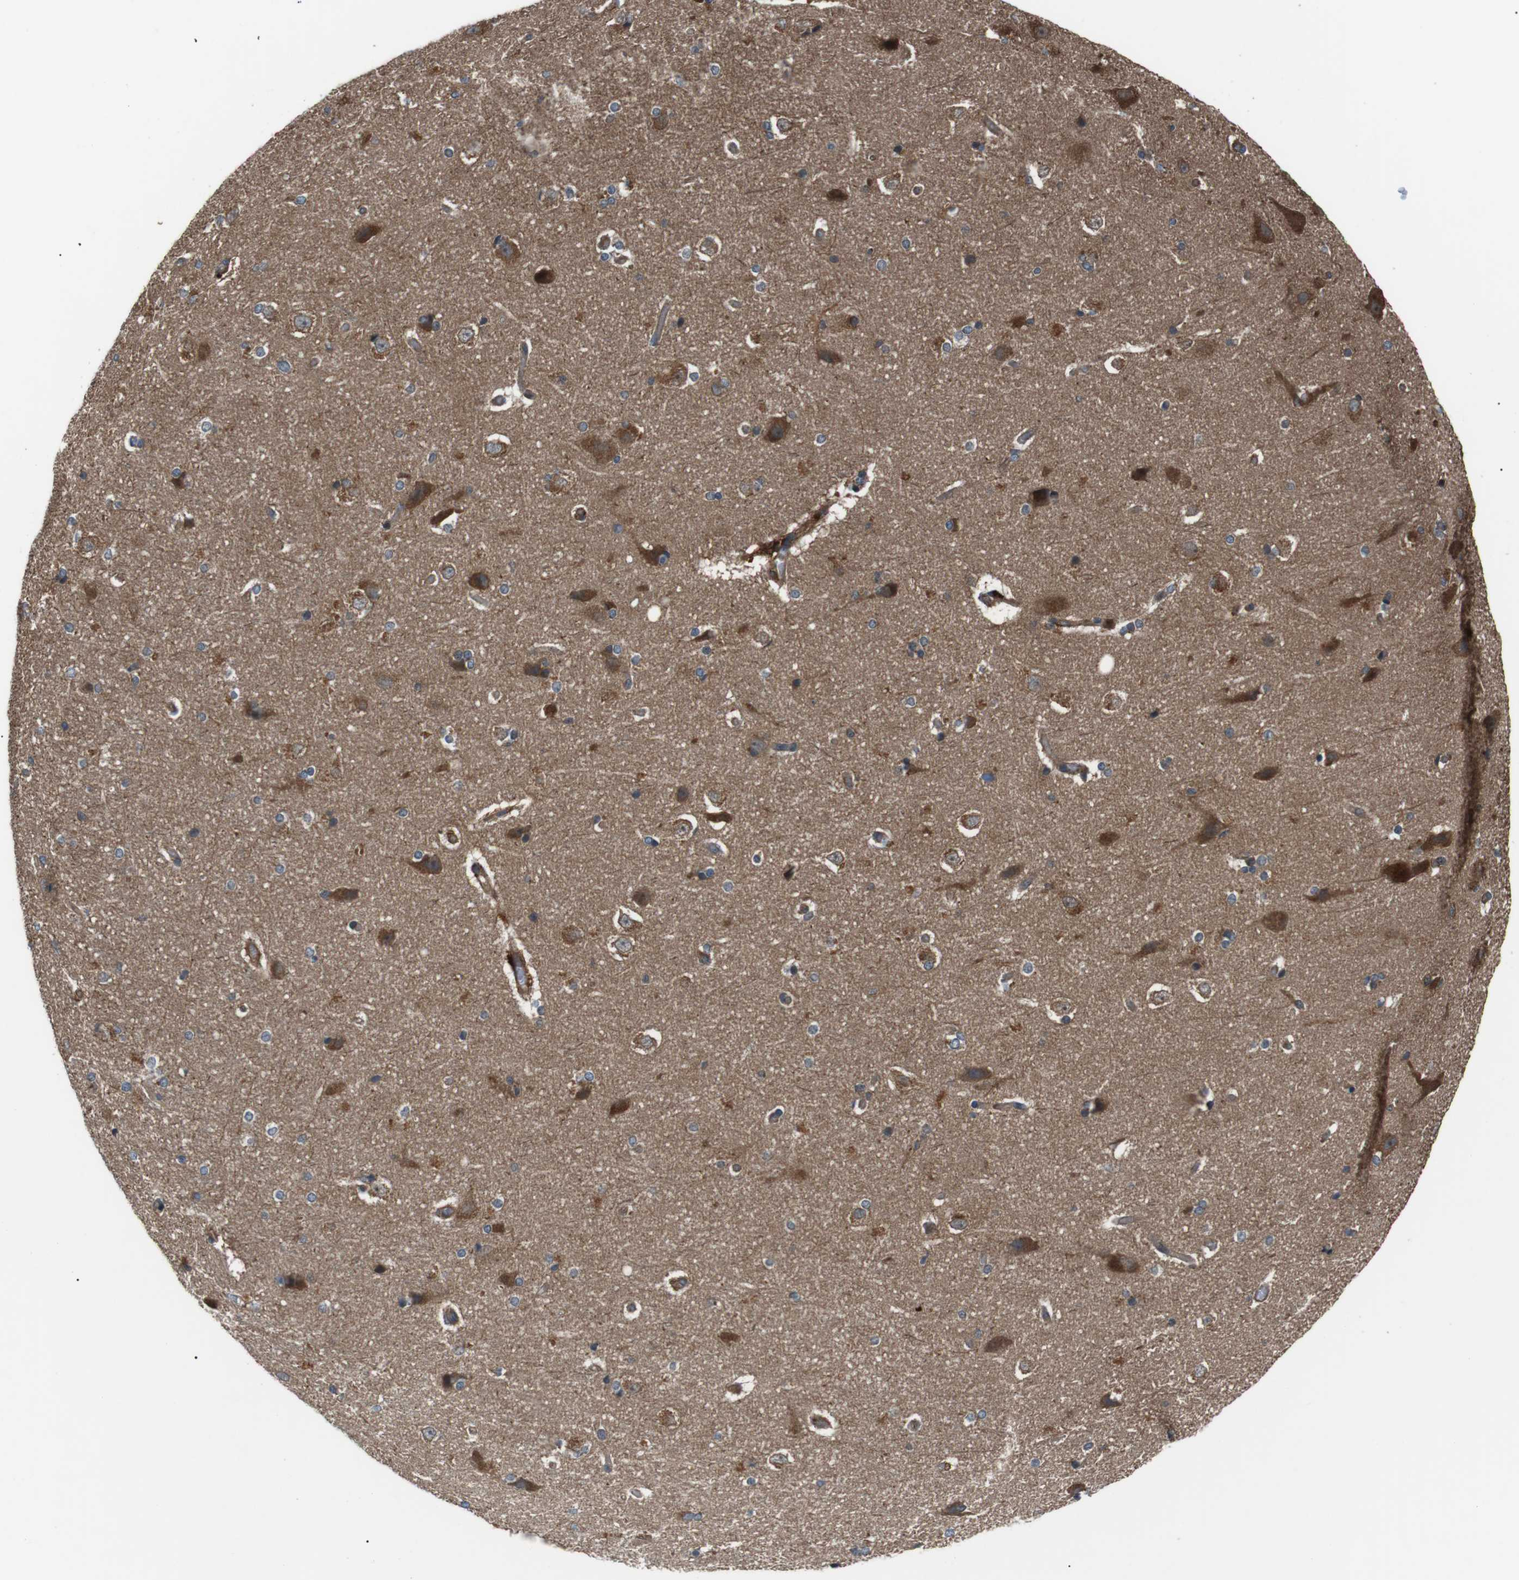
{"staining": {"intensity": "moderate", "quantity": "25%-75%", "location": "cytoplasmic/membranous"}, "tissue": "hippocampus", "cell_type": "Glial cells", "image_type": "normal", "snomed": [{"axis": "morphology", "description": "Normal tissue, NOS"}, {"axis": "topography", "description": "Hippocampus"}], "caption": "The micrograph demonstrates staining of unremarkable hippocampus, revealing moderate cytoplasmic/membranous protein positivity (brown color) within glial cells. The staining was performed using DAB (3,3'-diaminobenzidine), with brown indicating positive protein expression. Nuclei are stained blue with hematoxylin.", "gene": "GPR161", "patient": {"sex": "female", "age": 19}}